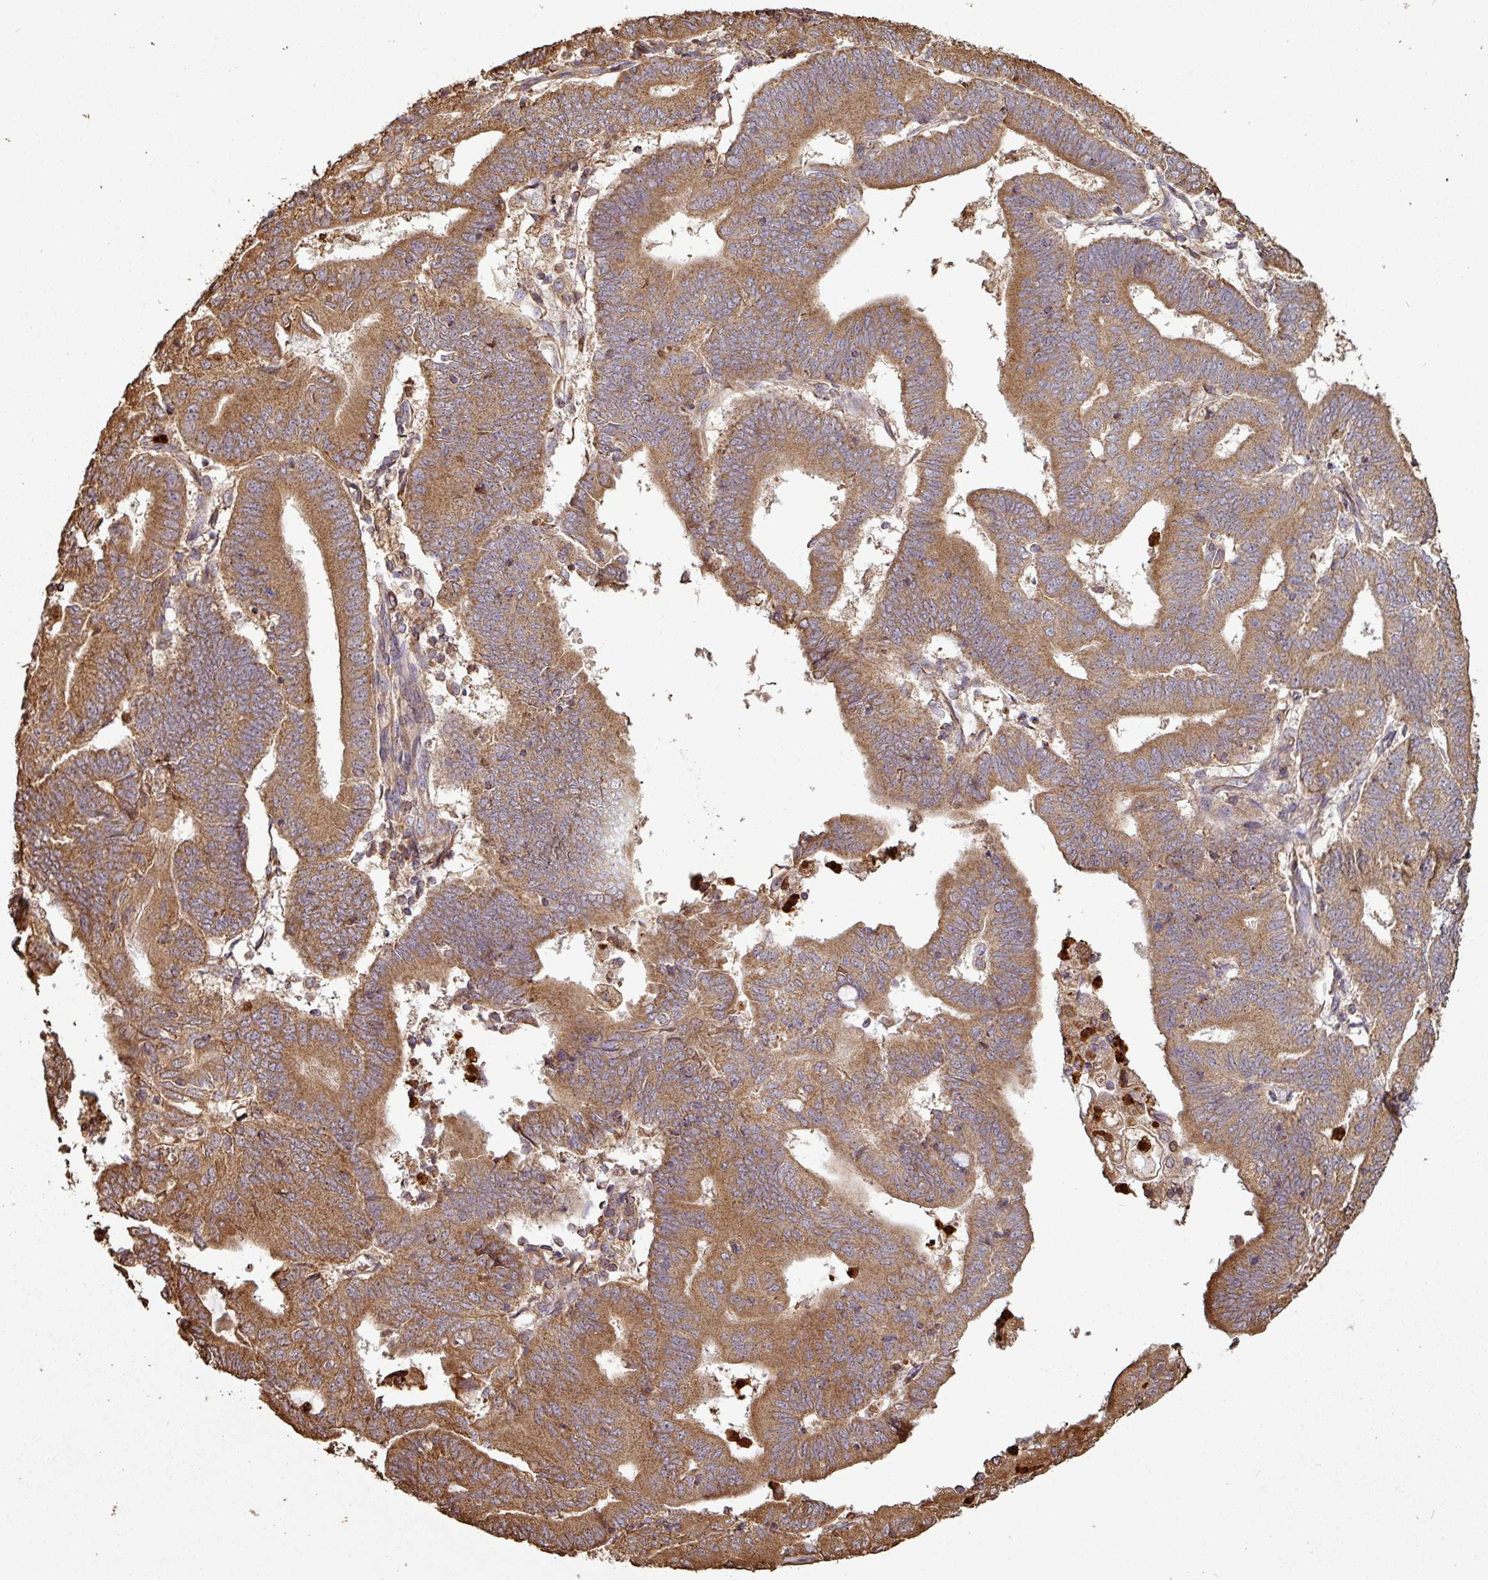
{"staining": {"intensity": "moderate", "quantity": ">75%", "location": "cytoplasmic/membranous"}, "tissue": "endometrial cancer", "cell_type": "Tumor cells", "image_type": "cancer", "snomed": [{"axis": "morphology", "description": "Adenocarcinoma, NOS"}, {"axis": "topography", "description": "Endometrium"}], "caption": "This is an image of immunohistochemistry (IHC) staining of endometrial adenocarcinoma, which shows moderate staining in the cytoplasmic/membranous of tumor cells.", "gene": "PLEKHM1", "patient": {"sex": "female", "age": 70}}